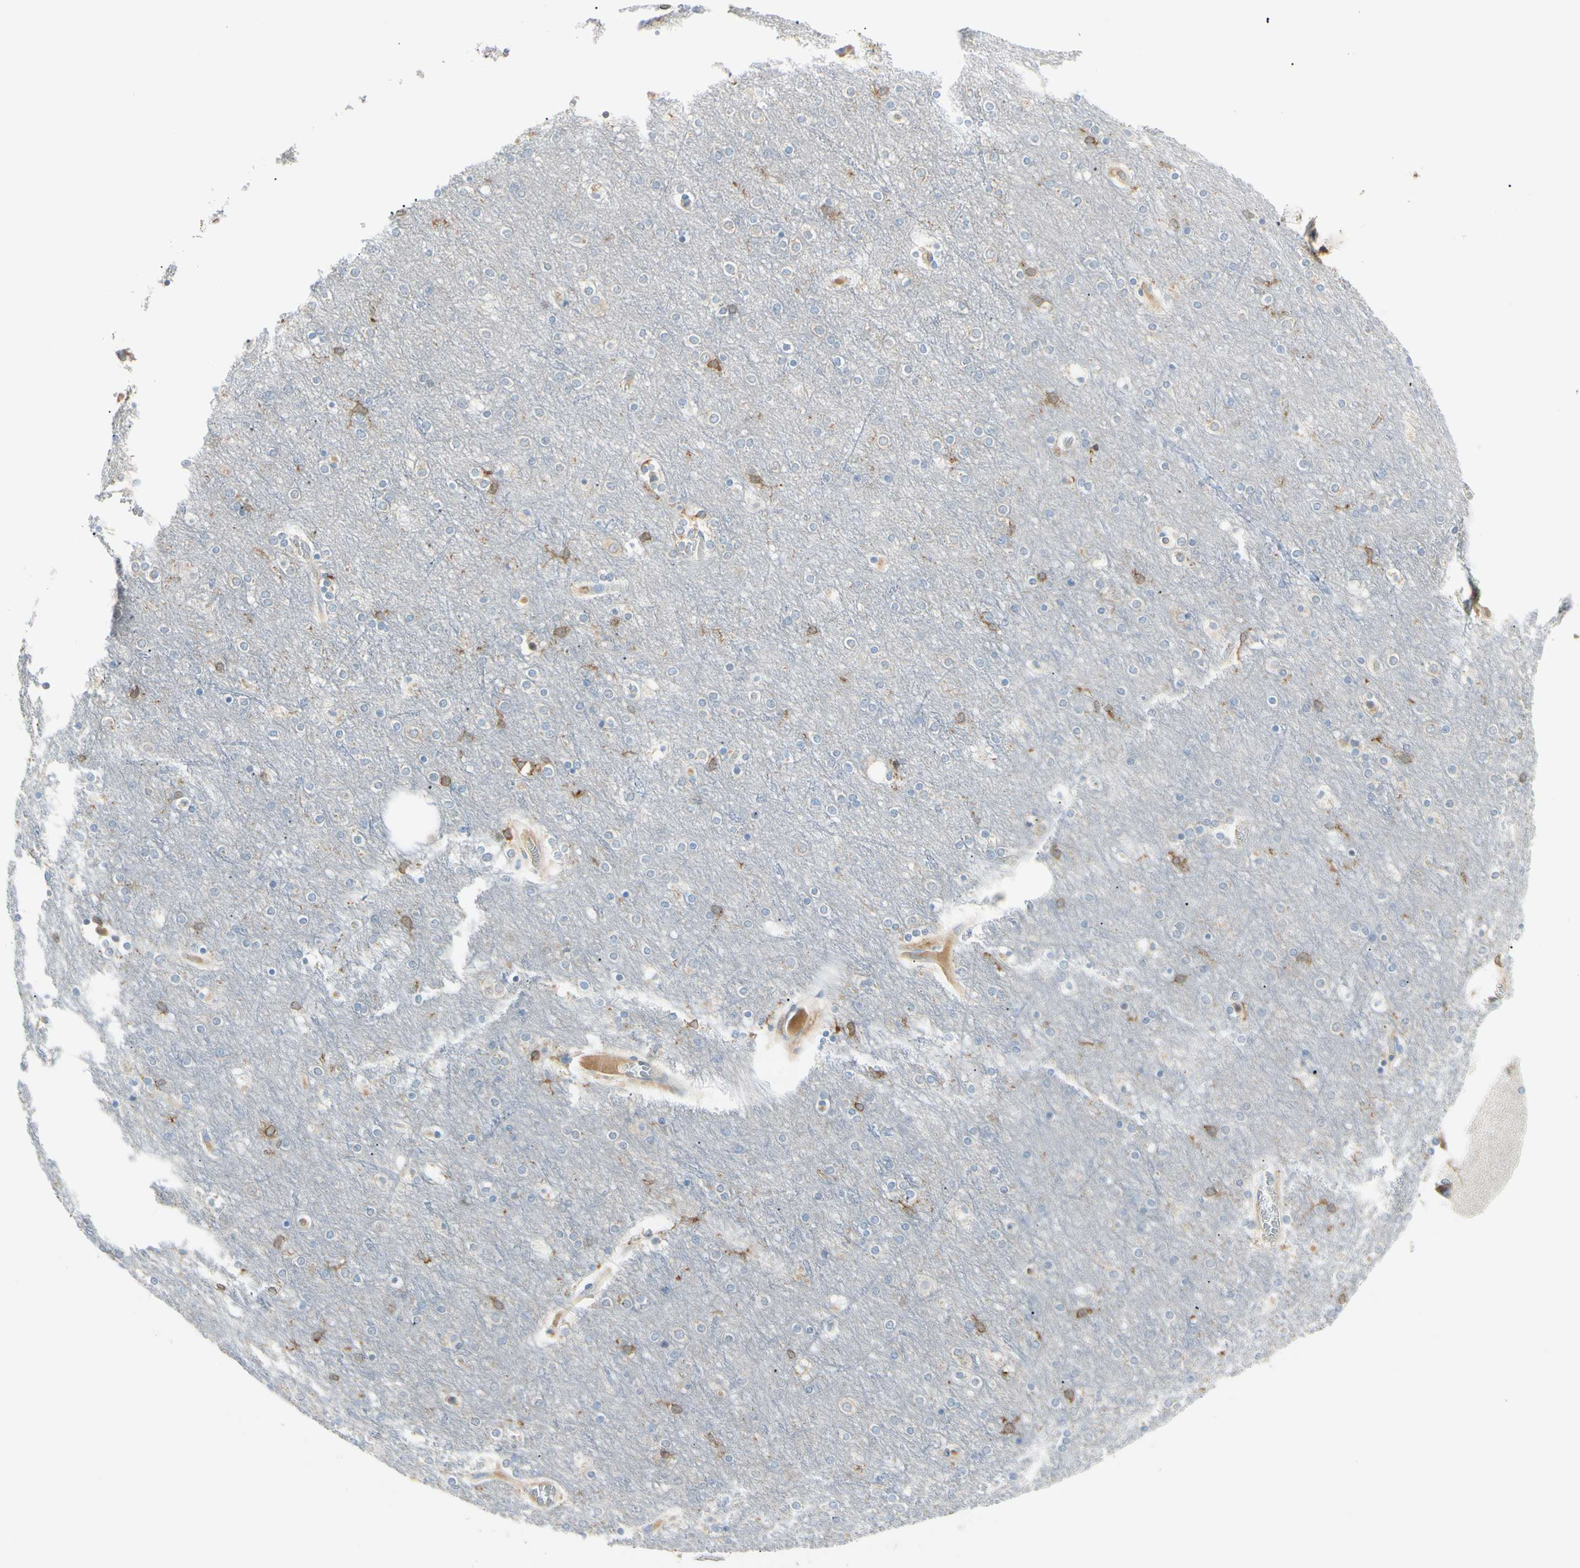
{"staining": {"intensity": "weak", "quantity": ">75%", "location": "cytoplasmic/membranous"}, "tissue": "cerebral cortex", "cell_type": "Endothelial cells", "image_type": "normal", "snomed": [{"axis": "morphology", "description": "Normal tissue, NOS"}, {"axis": "topography", "description": "Cerebral cortex"}], "caption": "High-magnification brightfield microscopy of benign cerebral cortex stained with DAB (3,3'-diaminobenzidine) (brown) and counterstained with hematoxylin (blue). endothelial cells exhibit weak cytoplasmic/membranous staining is present in approximately>75% of cells. (DAB (3,3'-diaminobenzidine) IHC with brightfield microscopy, high magnification).", "gene": "LPCAT2", "patient": {"sex": "female", "age": 54}}